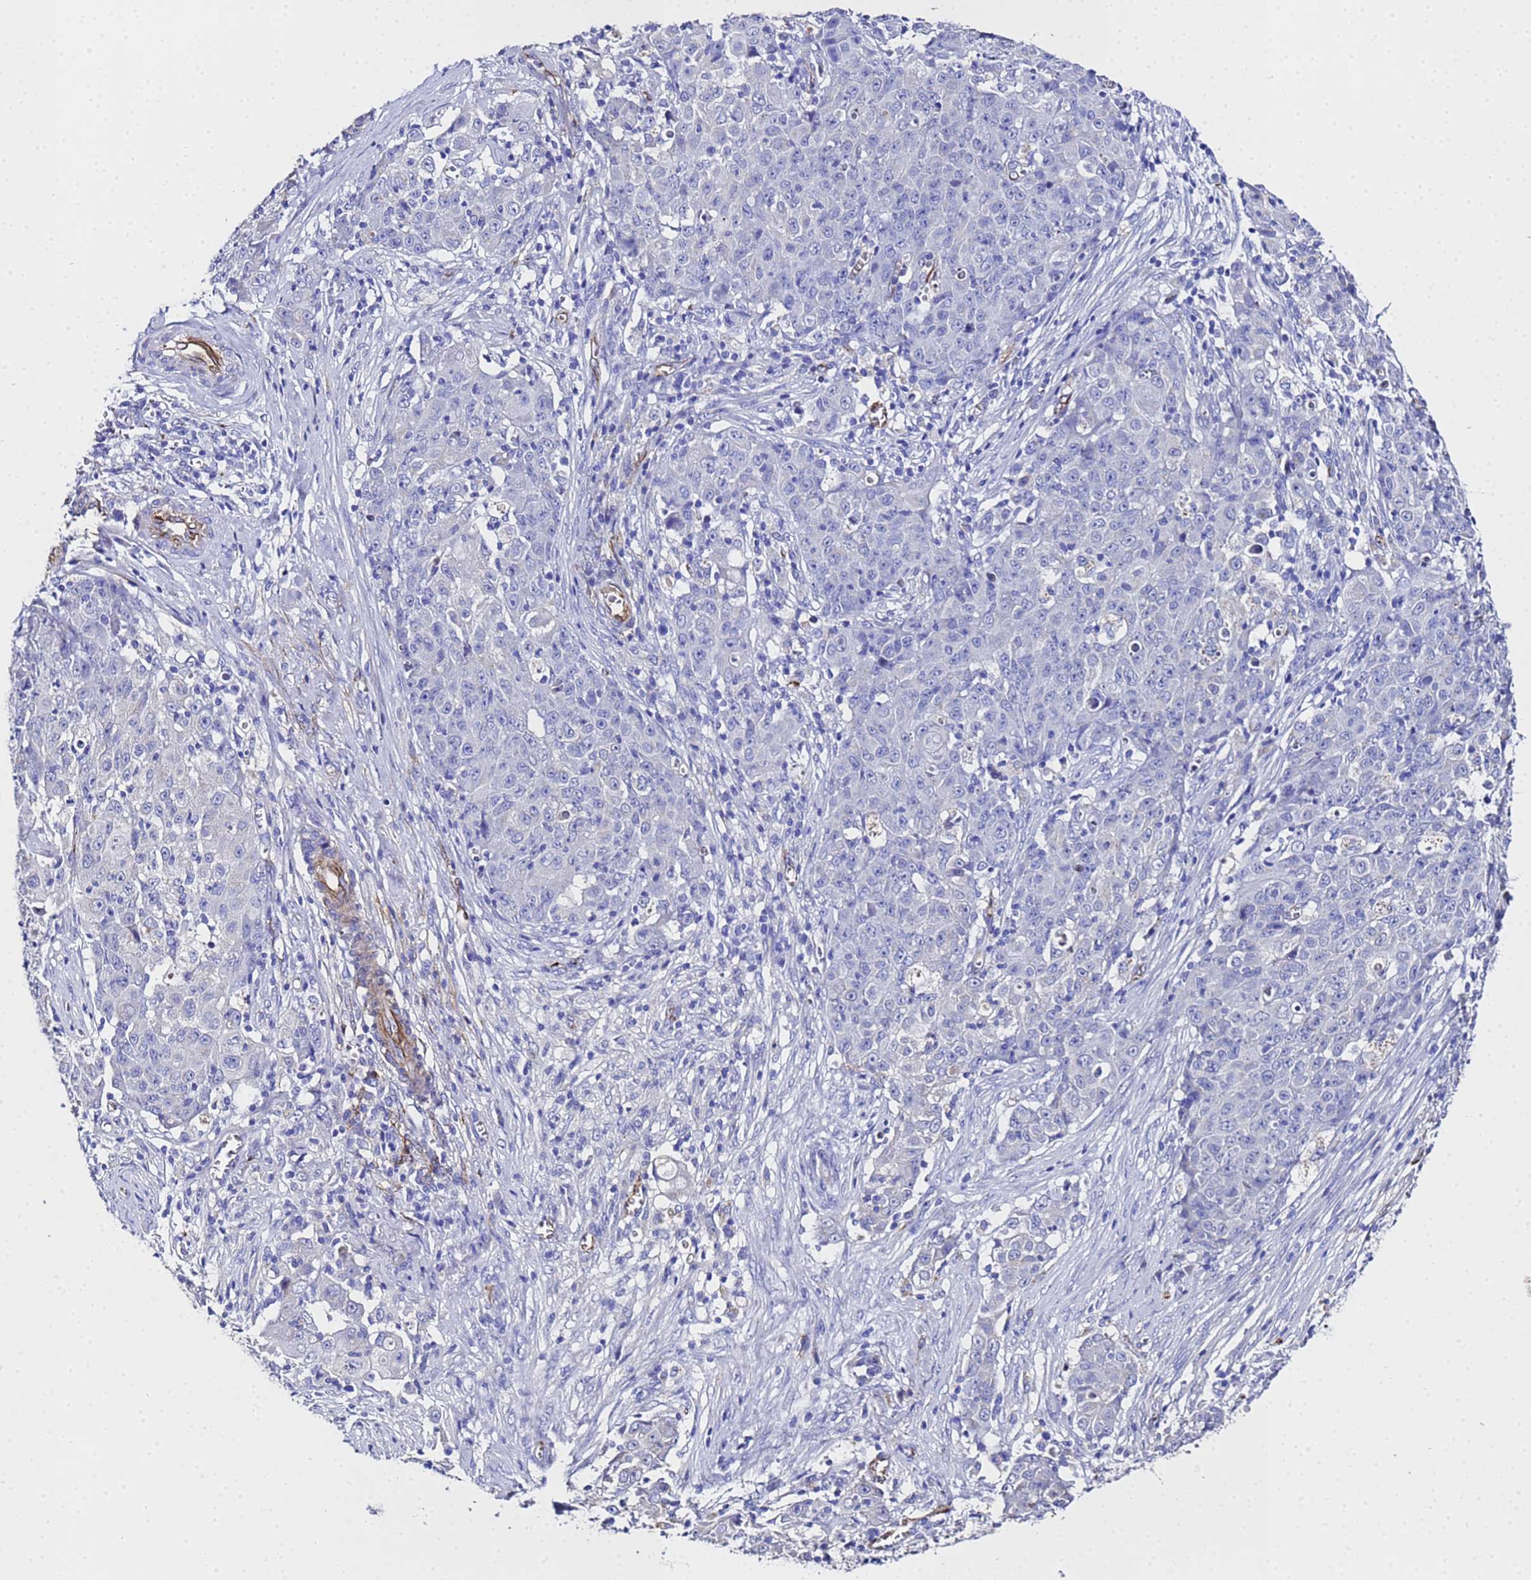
{"staining": {"intensity": "negative", "quantity": "none", "location": "none"}, "tissue": "ovarian cancer", "cell_type": "Tumor cells", "image_type": "cancer", "snomed": [{"axis": "morphology", "description": "Carcinoma, endometroid"}, {"axis": "topography", "description": "Ovary"}], "caption": "The histopathology image demonstrates no significant expression in tumor cells of ovarian cancer.", "gene": "ADIPOQ", "patient": {"sex": "female", "age": 42}}